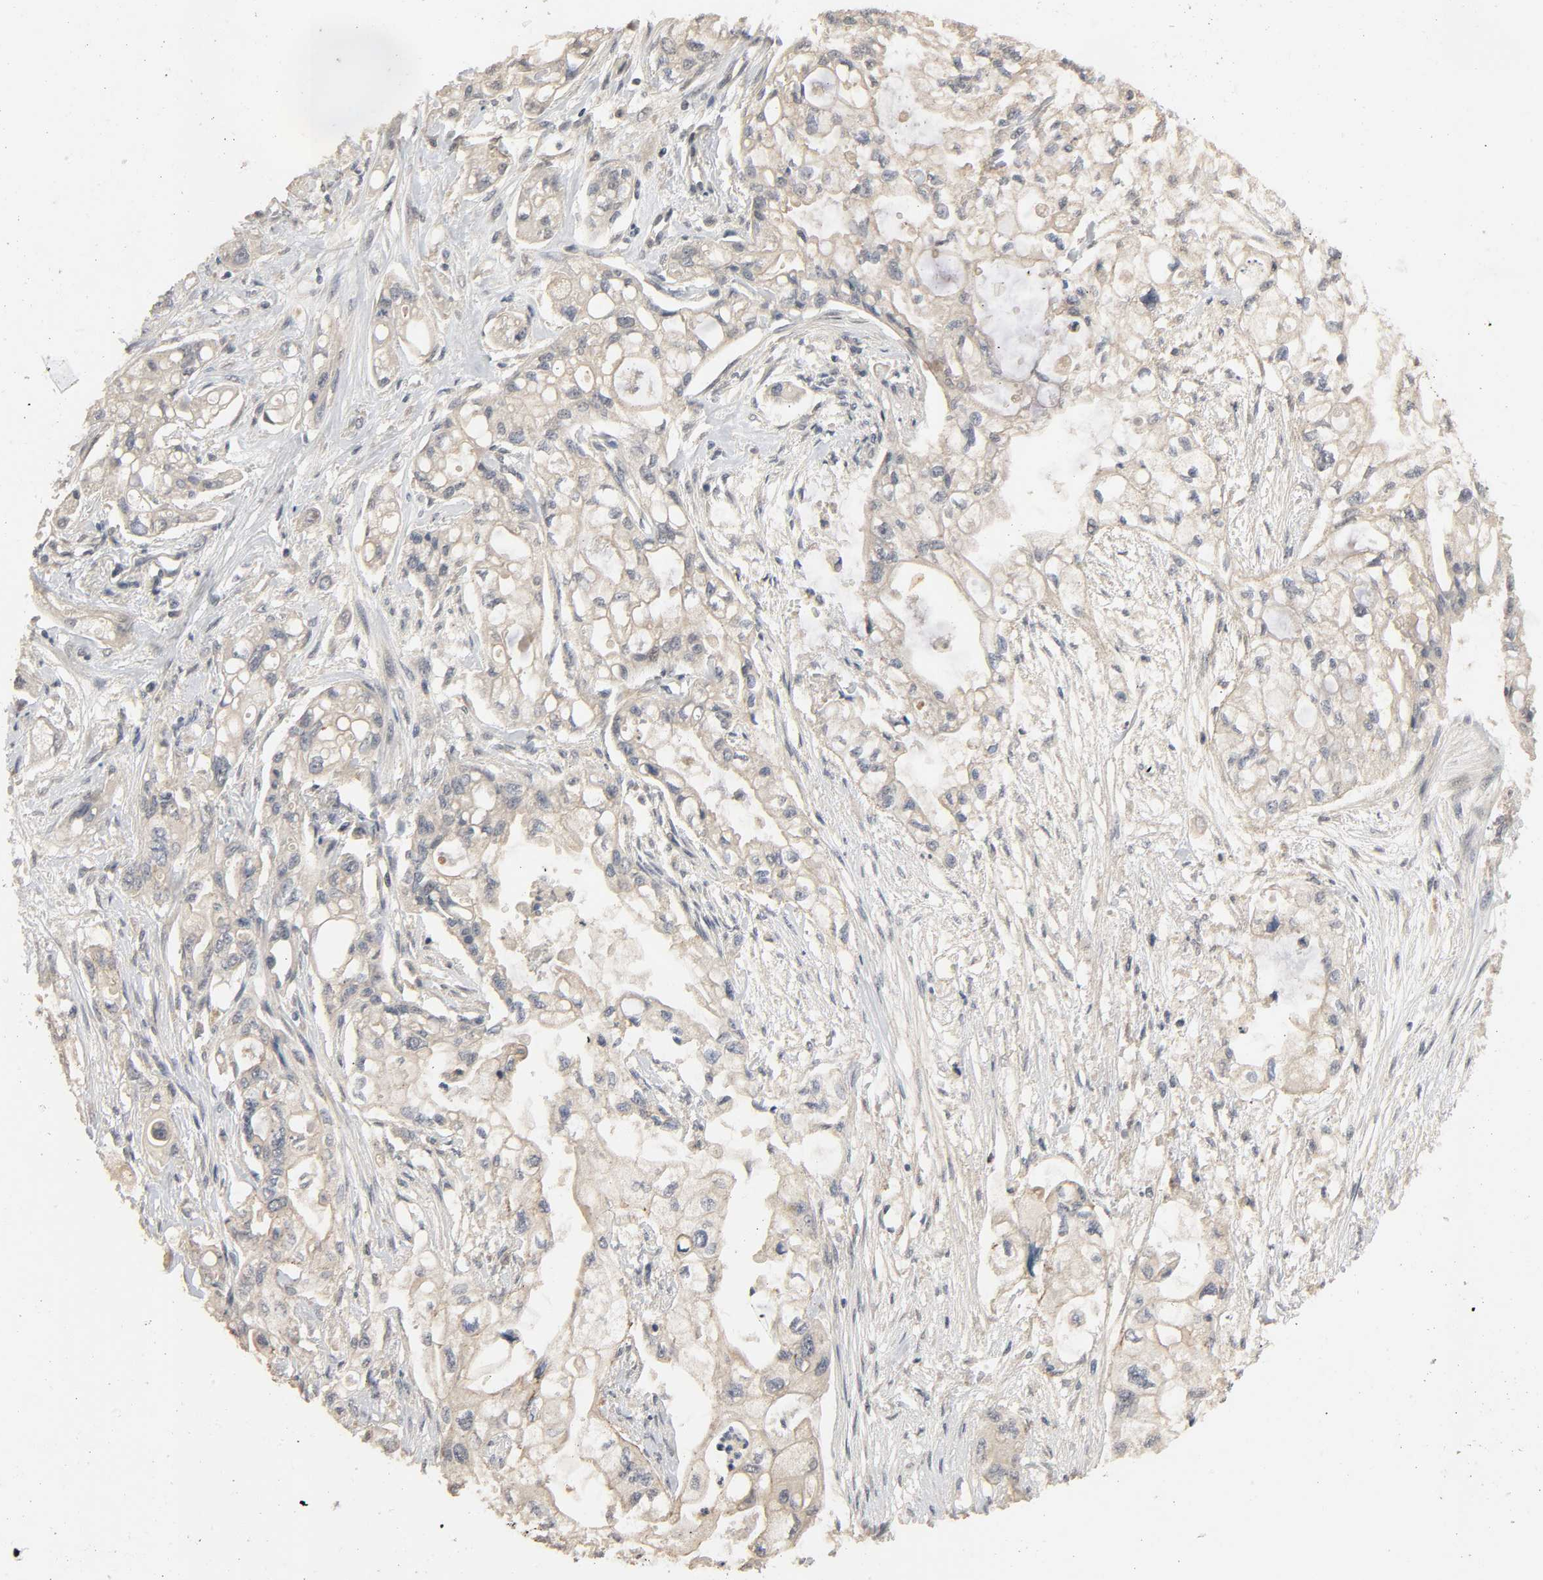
{"staining": {"intensity": "moderate", "quantity": "25%-75%", "location": "cytoplasmic/membranous"}, "tissue": "pancreatic cancer", "cell_type": "Tumor cells", "image_type": "cancer", "snomed": [{"axis": "morphology", "description": "Normal tissue, NOS"}, {"axis": "topography", "description": "Pancreas"}], "caption": "High-power microscopy captured an immunohistochemistry (IHC) photomicrograph of pancreatic cancer, revealing moderate cytoplasmic/membranous staining in about 25%-75% of tumor cells. The staining was performed using DAB, with brown indicating positive protein expression. Nuclei are stained blue with hematoxylin.", "gene": "MAGEA8", "patient": {"sex": "male", "age": 42}}